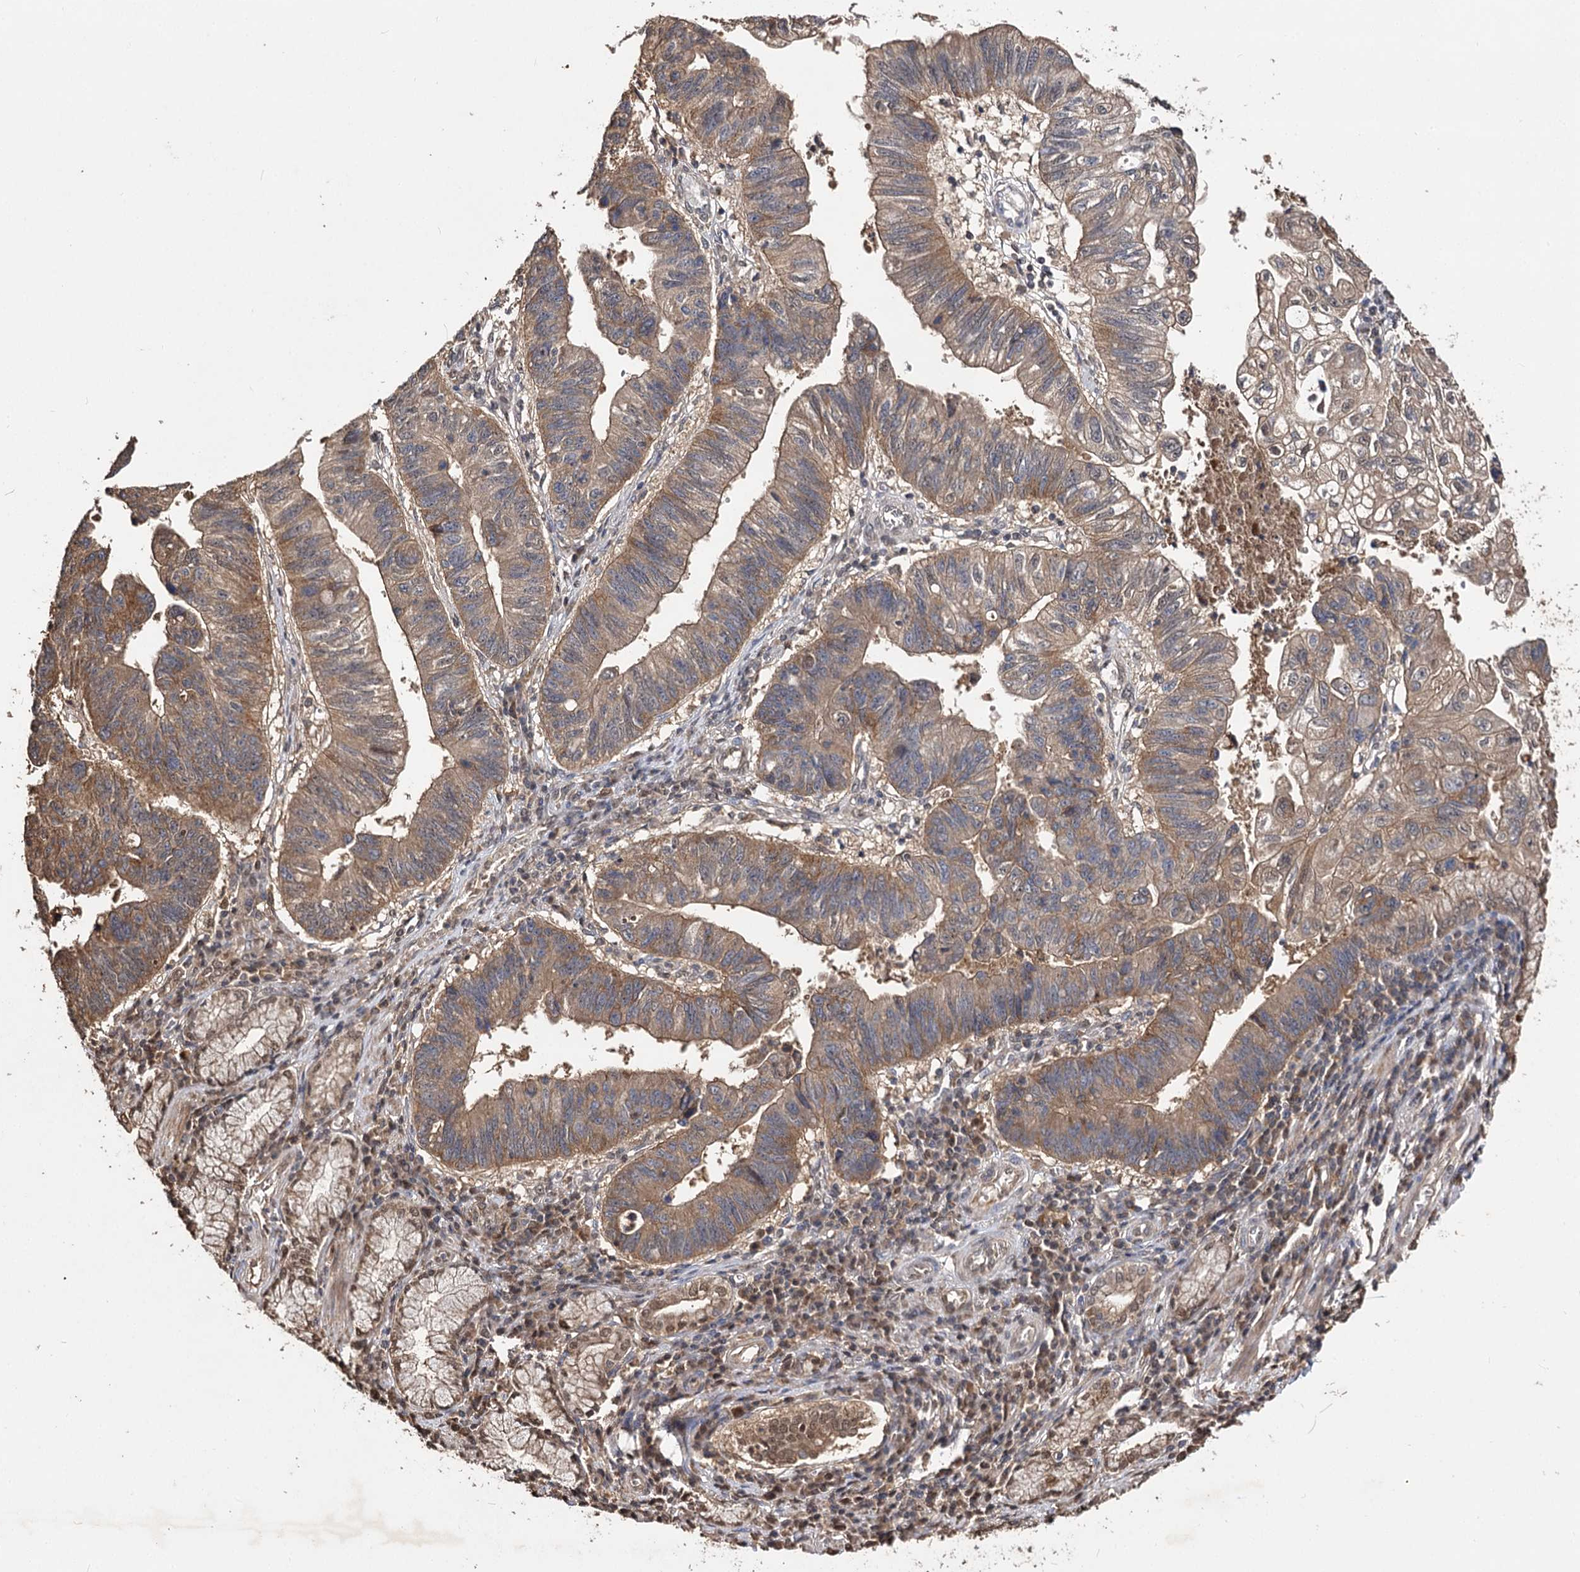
{"staining": {"intensity": "moderate", "quantity": ">75%", "location": "cytoplasmic/membranous"}, "tissue": "stomach cancer", "cell_type": "Tumor cells", "image_type": "cancer", "snomed": [{"axis": "morphology", "description": "Adenocarcinoma, NOS"}, {"axis": "topography", "description": "Stomach"}], "caption": "Human adenocarcinoma (stomach) stained for a protein (brown) shows moderate cytoplasmic/membranous positive positivity in approximately >75% of tumor cells.", "gene": "ARL13A", "patient": {"sex": "male", "age": 59}}